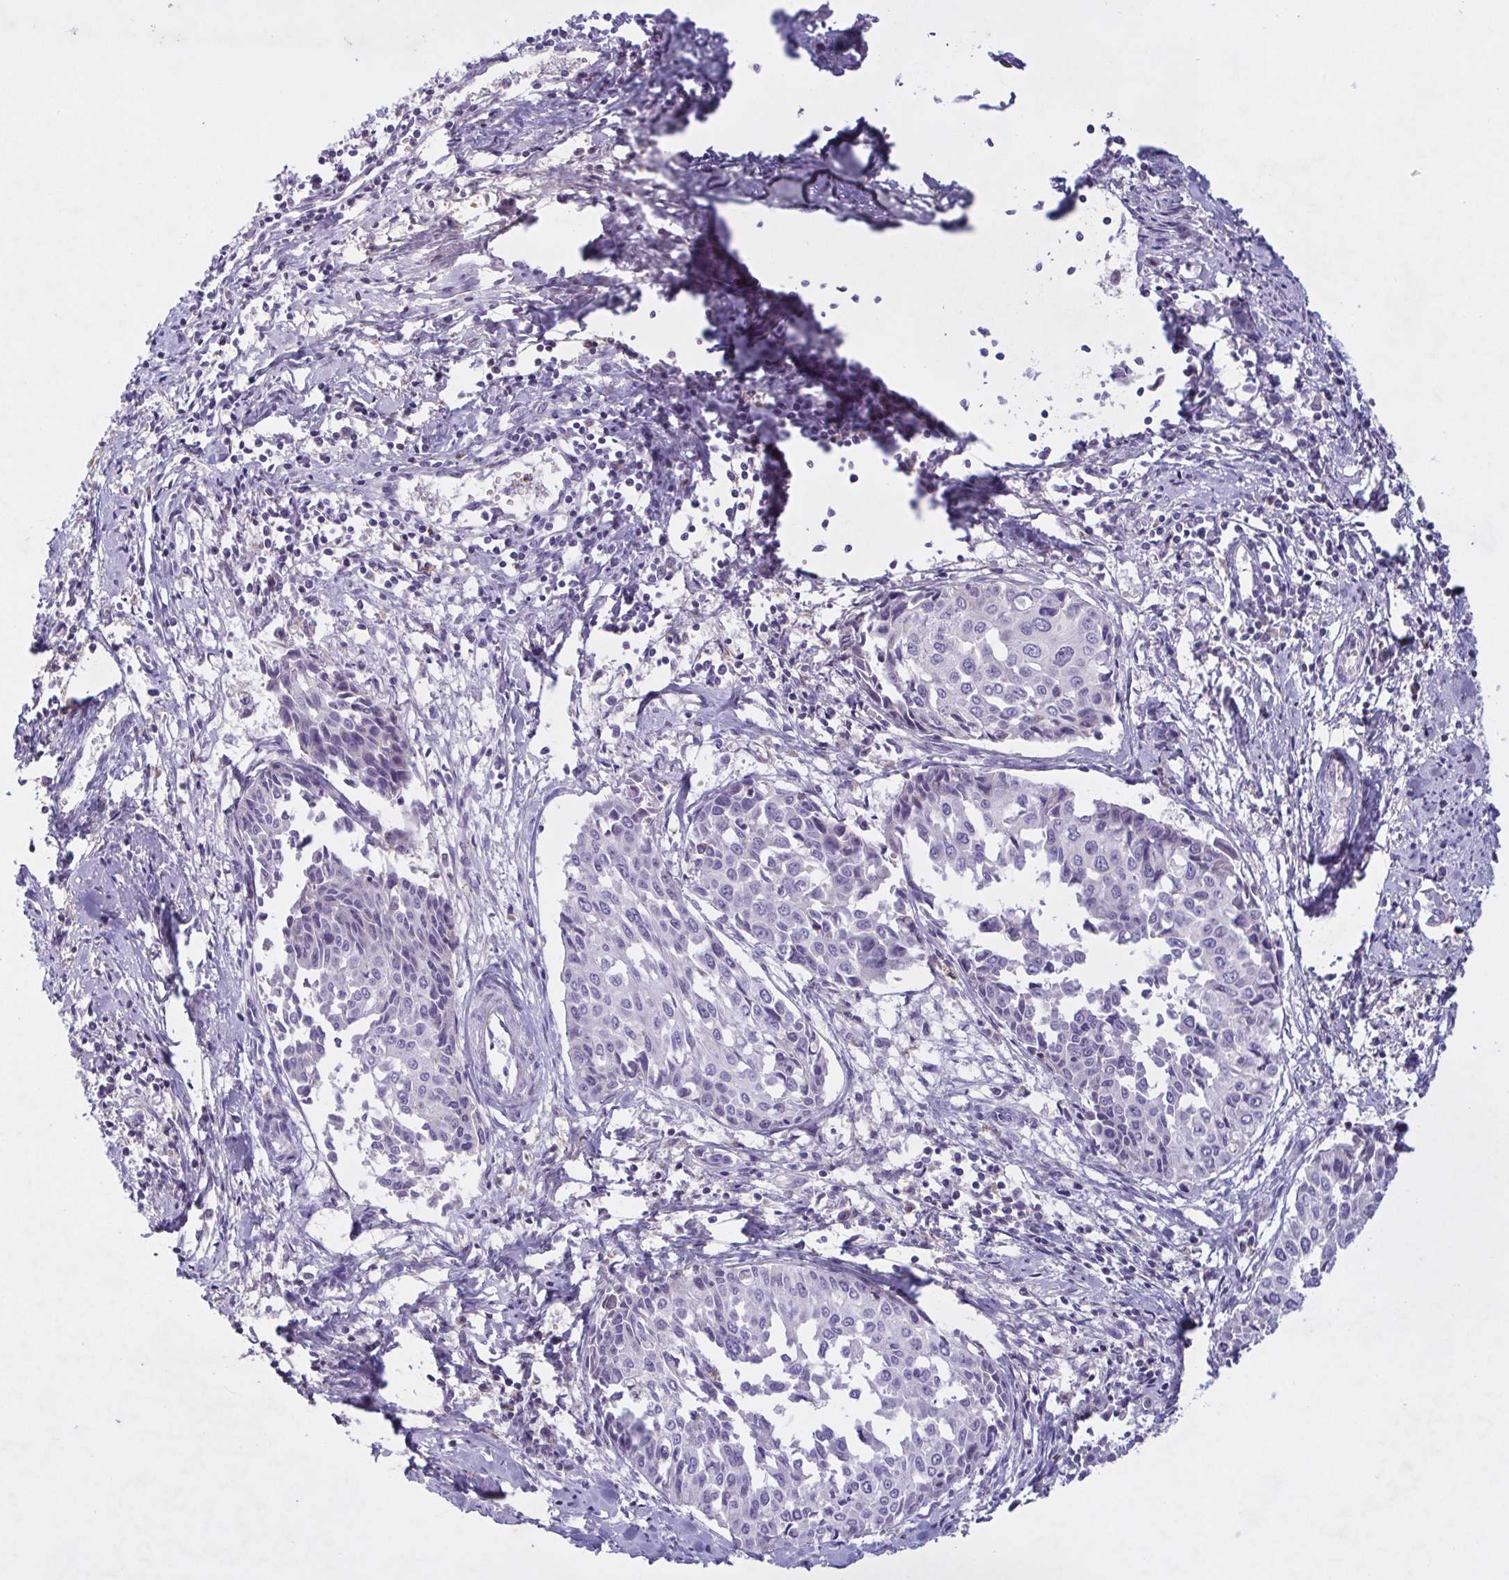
{"staining": {"intensity": "negative", "quantity": "none", "location": "none"}, "tissue": "cervical cancer", "cell_type": "Tumor cells", "image_type": "cancer", "snomed": [{"axis": "morphology", "description": "Squamous cell carcinoma, NOS"}, {"axis": "topography", "description": "Cervix"}], "caption": "Cervical cancer was stained to show a protein in brown. There is no significant staining in tumor cells. (DAB IHC, high magnification).", "gene": "F13B", "patient": {"sex": "female", "age": 50}}